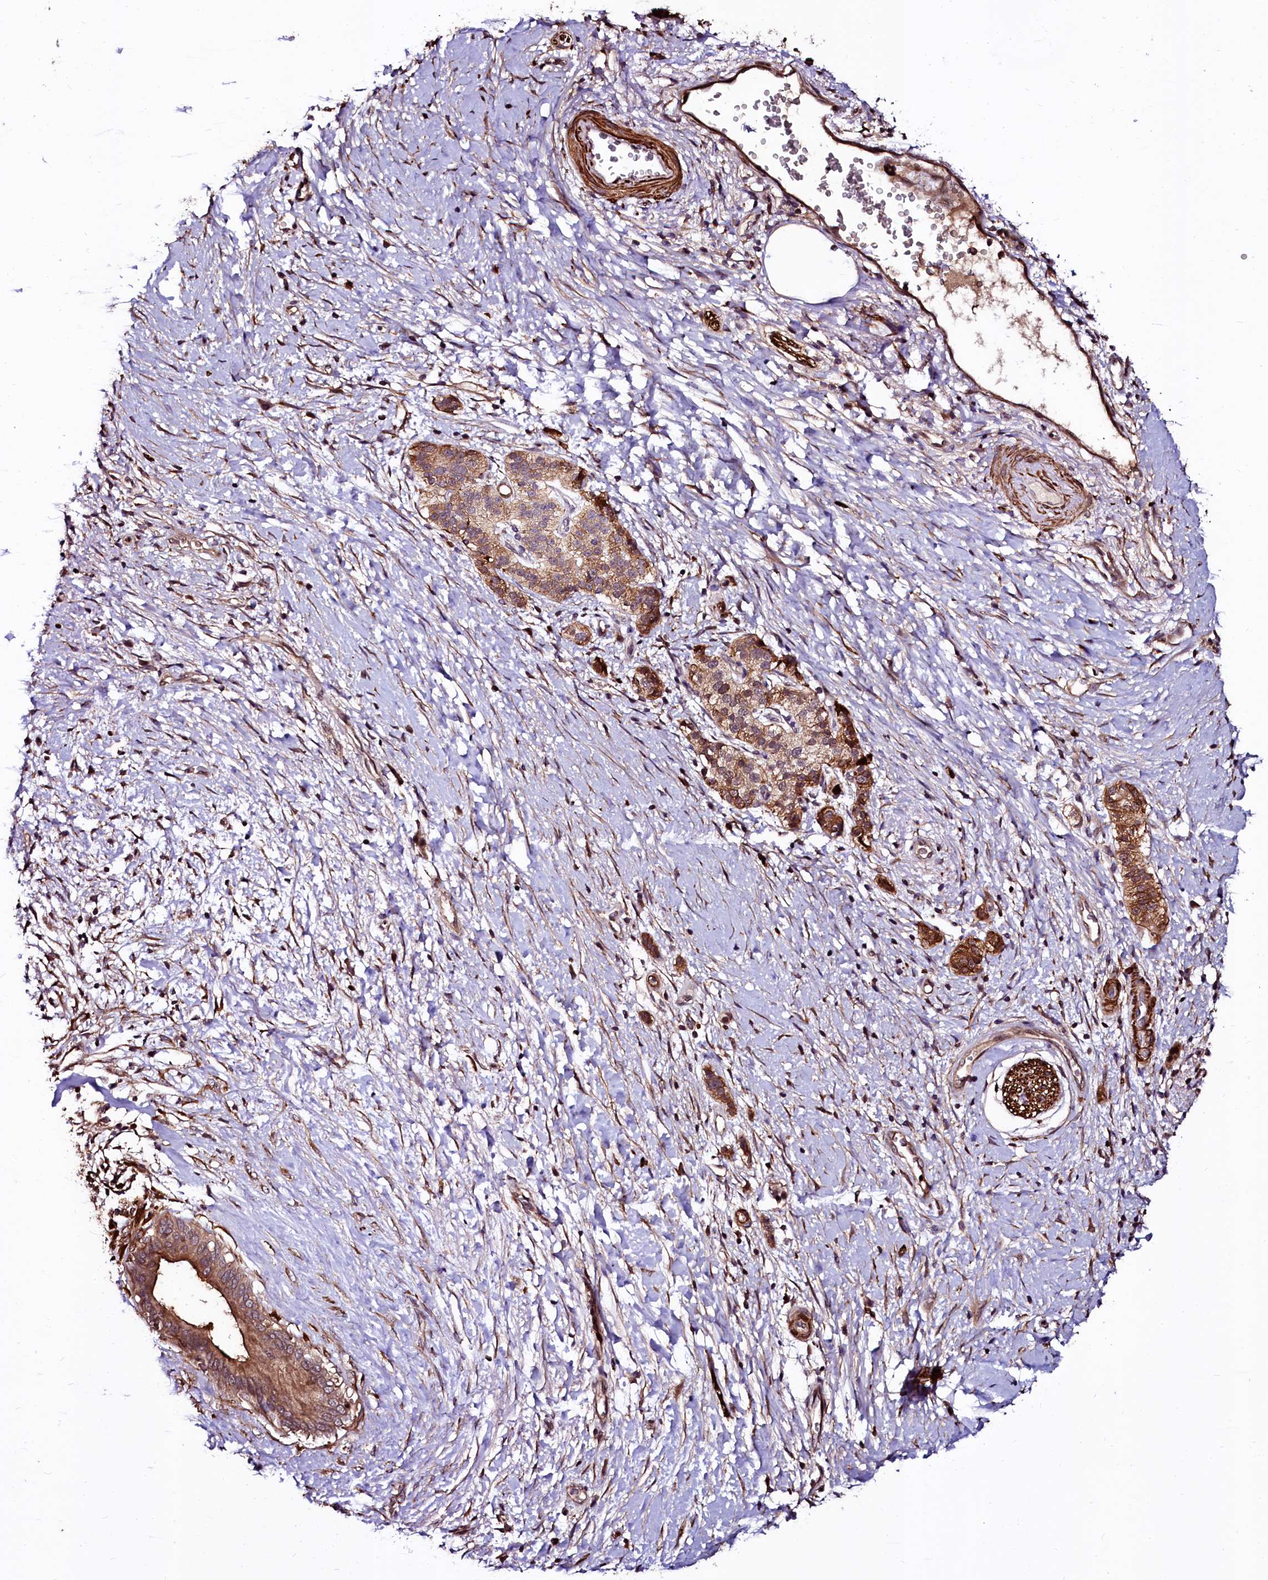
{"staining": {"intensity": "moderate", "quantity": ">75%", "location": "cytoplasmic/membranous"}, "tissue": "pancreatic cancer", "cell_type": "Tumor cells", "image_type": "cancer", "snomed": [{"axis": "morphology", "description": "Adenocarcinoma, NOS"}, {"axis": "topography", "description": "Pancreas"}], "caption": "A high-resolution histopathology image shows IHC staining of pancreatic cancer, which displays moderate cytoplasmic/membranous staining in approximately >75% of tumor cells.", "gene": "N4BP1", "patient": {"sex": "male", "age": 50}}